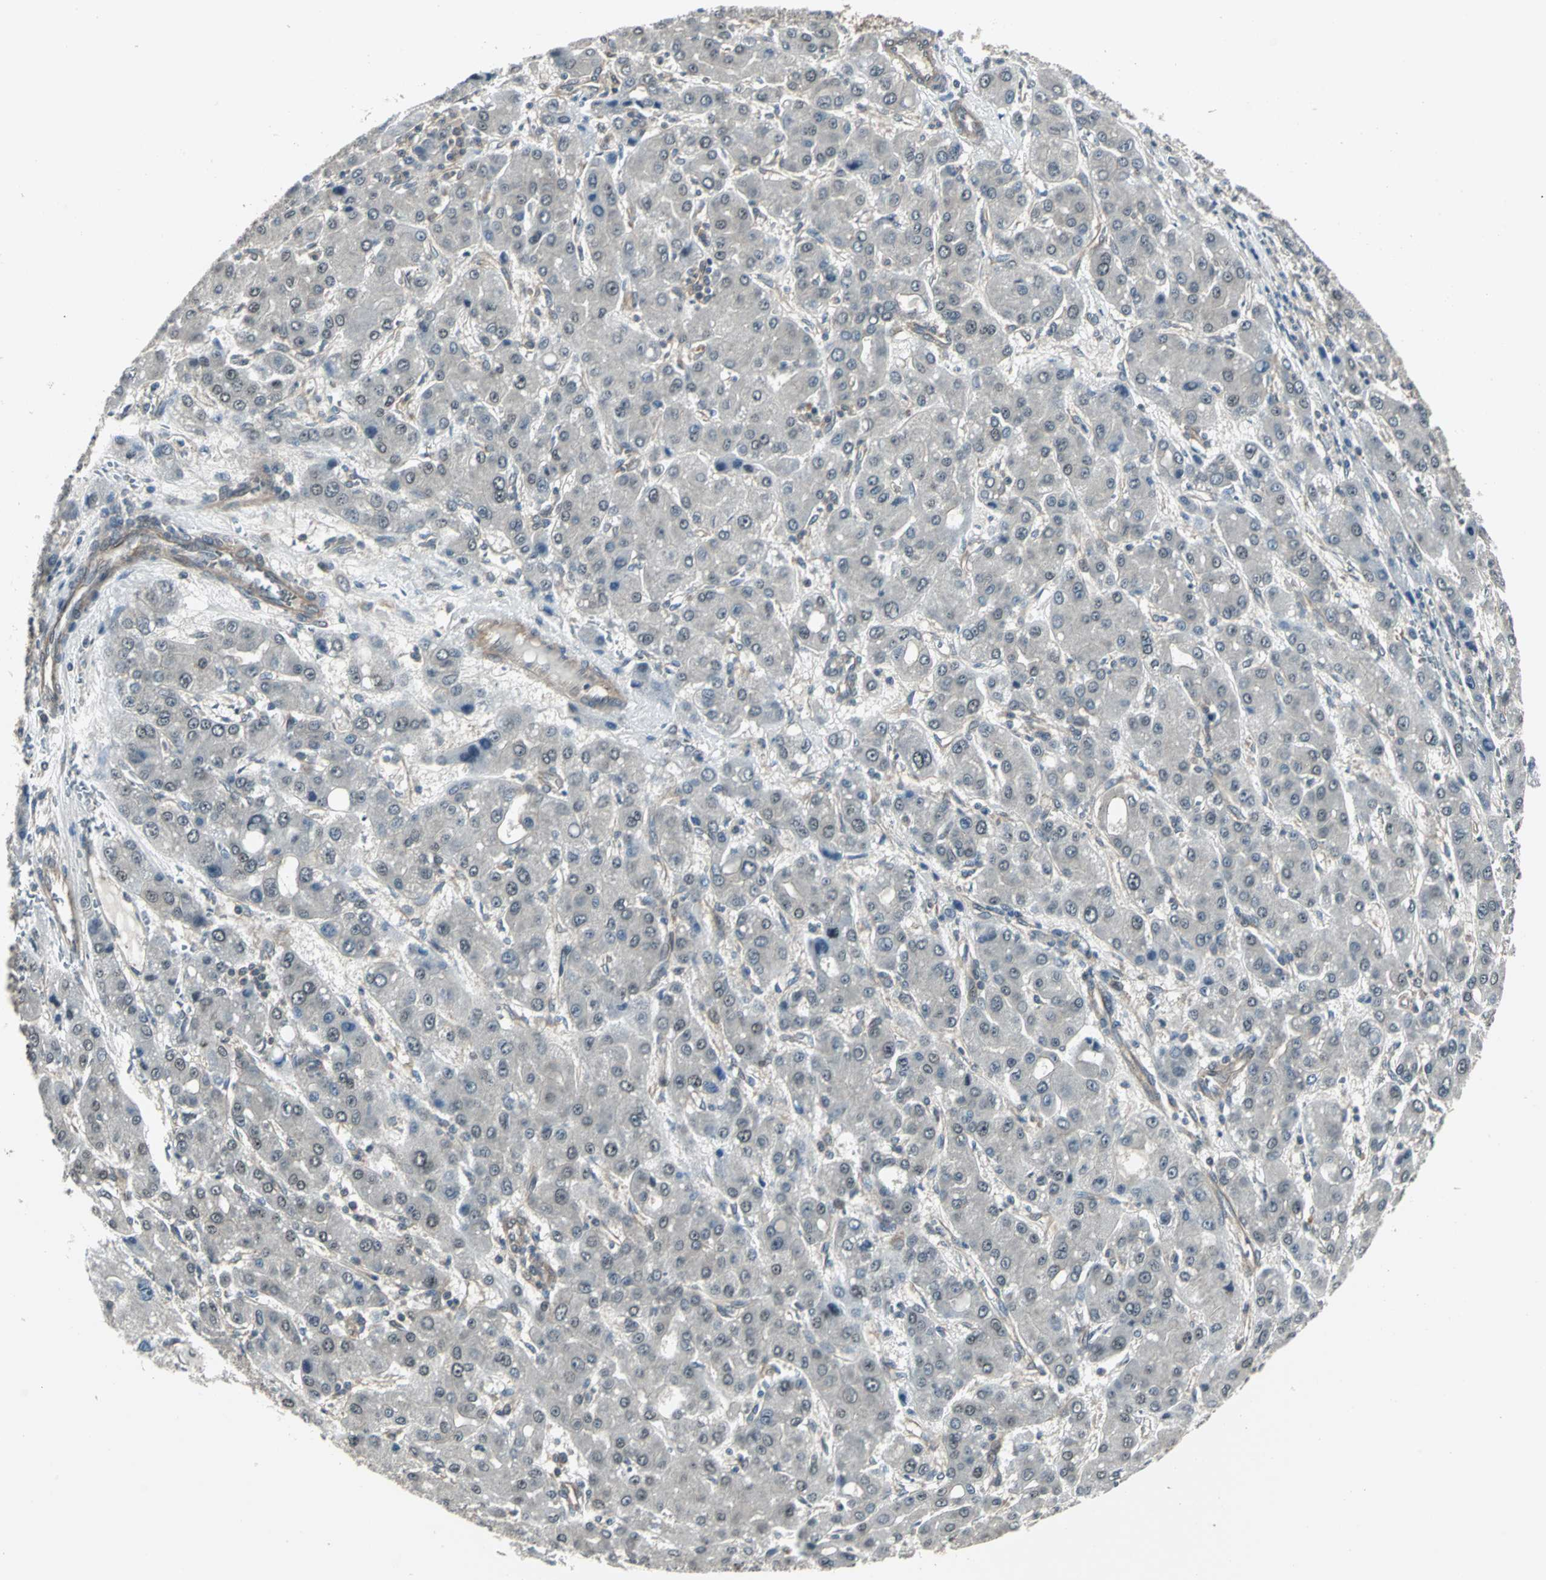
{"staining": {"intensity": "negative", "quantity": "none", "location": "none"}, "tissue": "liver cancer", "cell_type": "Tumor cells", "image_type": "cancer", "snomed": [{"axis": "morphology", "description": "Carcinoma, Hepatocellular, NOS"}, {"axis": "topography", "description": "Liver"}], "caption": "DAB immunohistochemical staining of human liver cancer reveals no significant staining in tumor cells.", "gene": "PFDN1", "patient": {"sex": "male", "age": 55}}